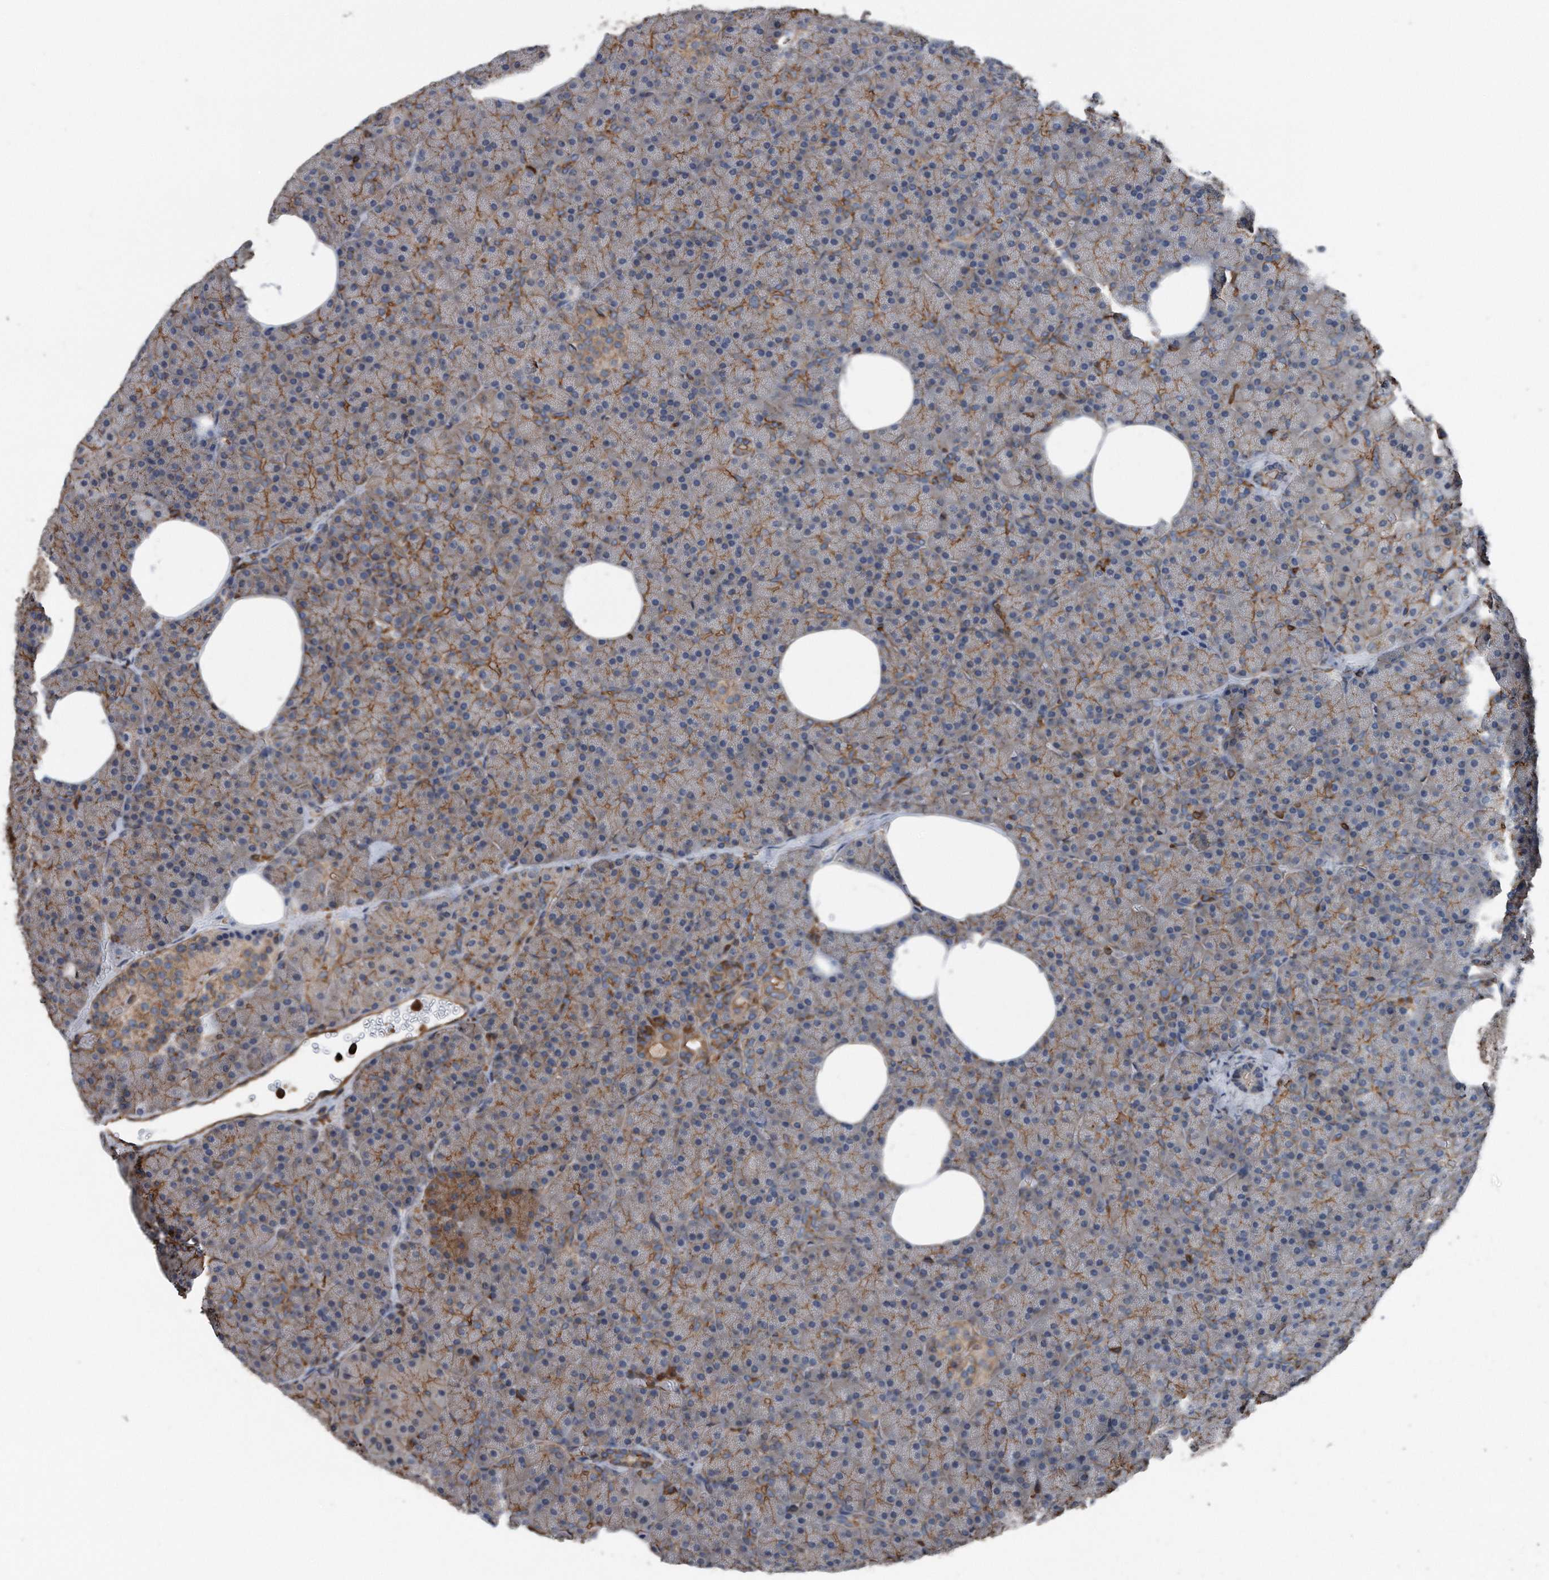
{"staining": {"intensity": "moderate", "quantity": ">75%", "location": "cytoplasmic/membranous"}, "tissue": "pancreas", "cell_type": "Exocrine glandular cells", "image_type": "normal", "snomed": [{"axis": "morphology", "description": "Normal tissue, NOS"}, {"axis": "morphology", "description": "Carcinoid, malignant, NOS"}, {"axis": "topography", "description": "Pancreas"}], "caption": "Protein staining of normal pancreas displays moderate cytoplasmic/membranous positivity in approximately >75% of exocrine glandular cells.", "gene": "RSPO3", "patient": {"sex": "female", "age": 35}}